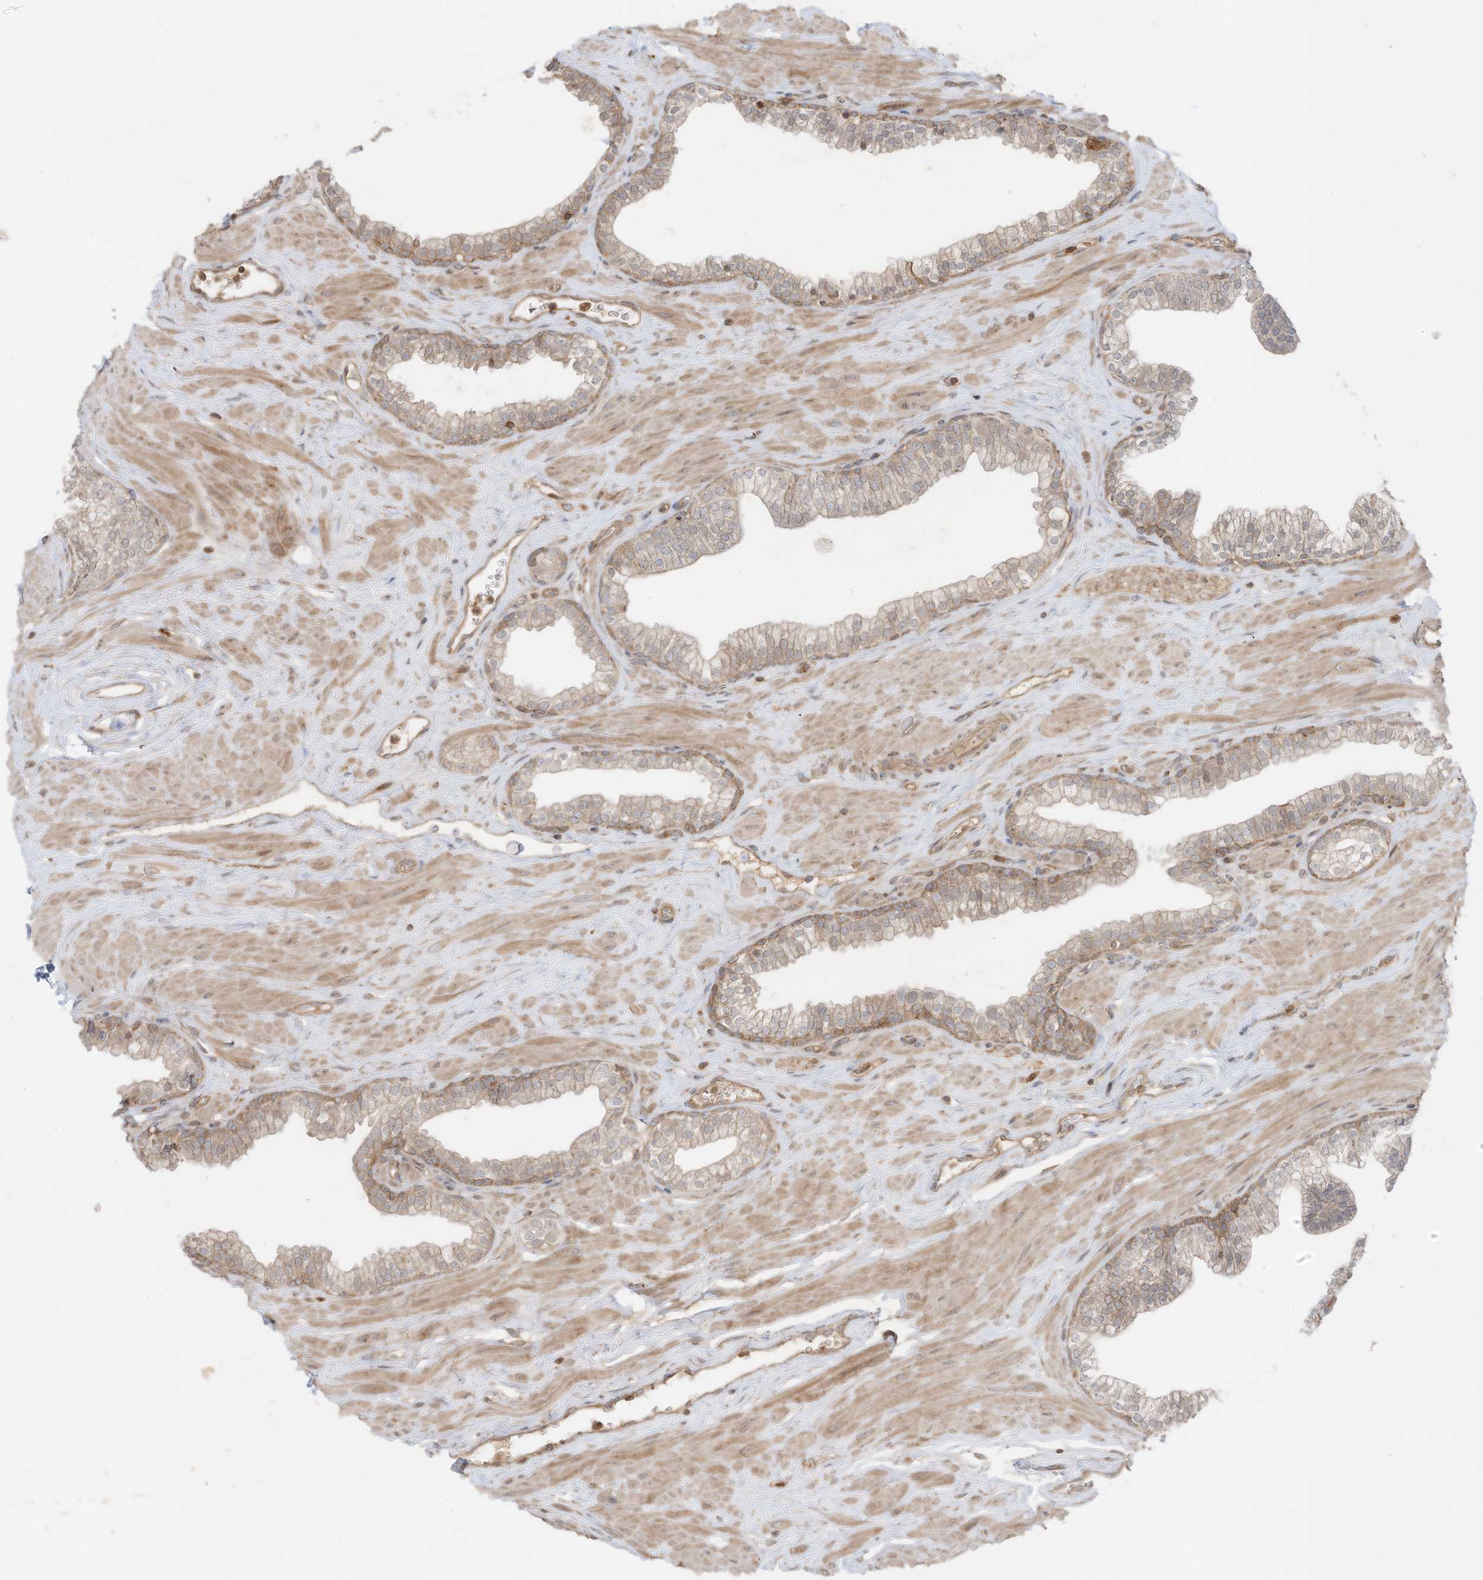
{"staining": {"intensity": "moderate", "quantity": "<25%", "location": "cytoplasmic/membranous"}, "tissue": "prostate", "cell_type": "Glandular cells", "image_type": "normal", "snomed": [{"axis": "morphology", "description": "Normal tissue, NOS"}, {"axis": "morphology", "description": "Urothelial carcinoma, Low grade"}, {"axis": "topography", "description": "Urinary bladder"}, {"axis": "topography", "description": "Prostate"}], "caption": "Immunohistochemical staining of normal human prostate shows low levels of moderate cytoplasmic/membranous expression in approximately <25% of glandular cells. The protein of interest is shown in brown color, while the nuclei are stained blue.", "gene": "SLC25A12", "patient": {"sex": "male", "age": 60}}